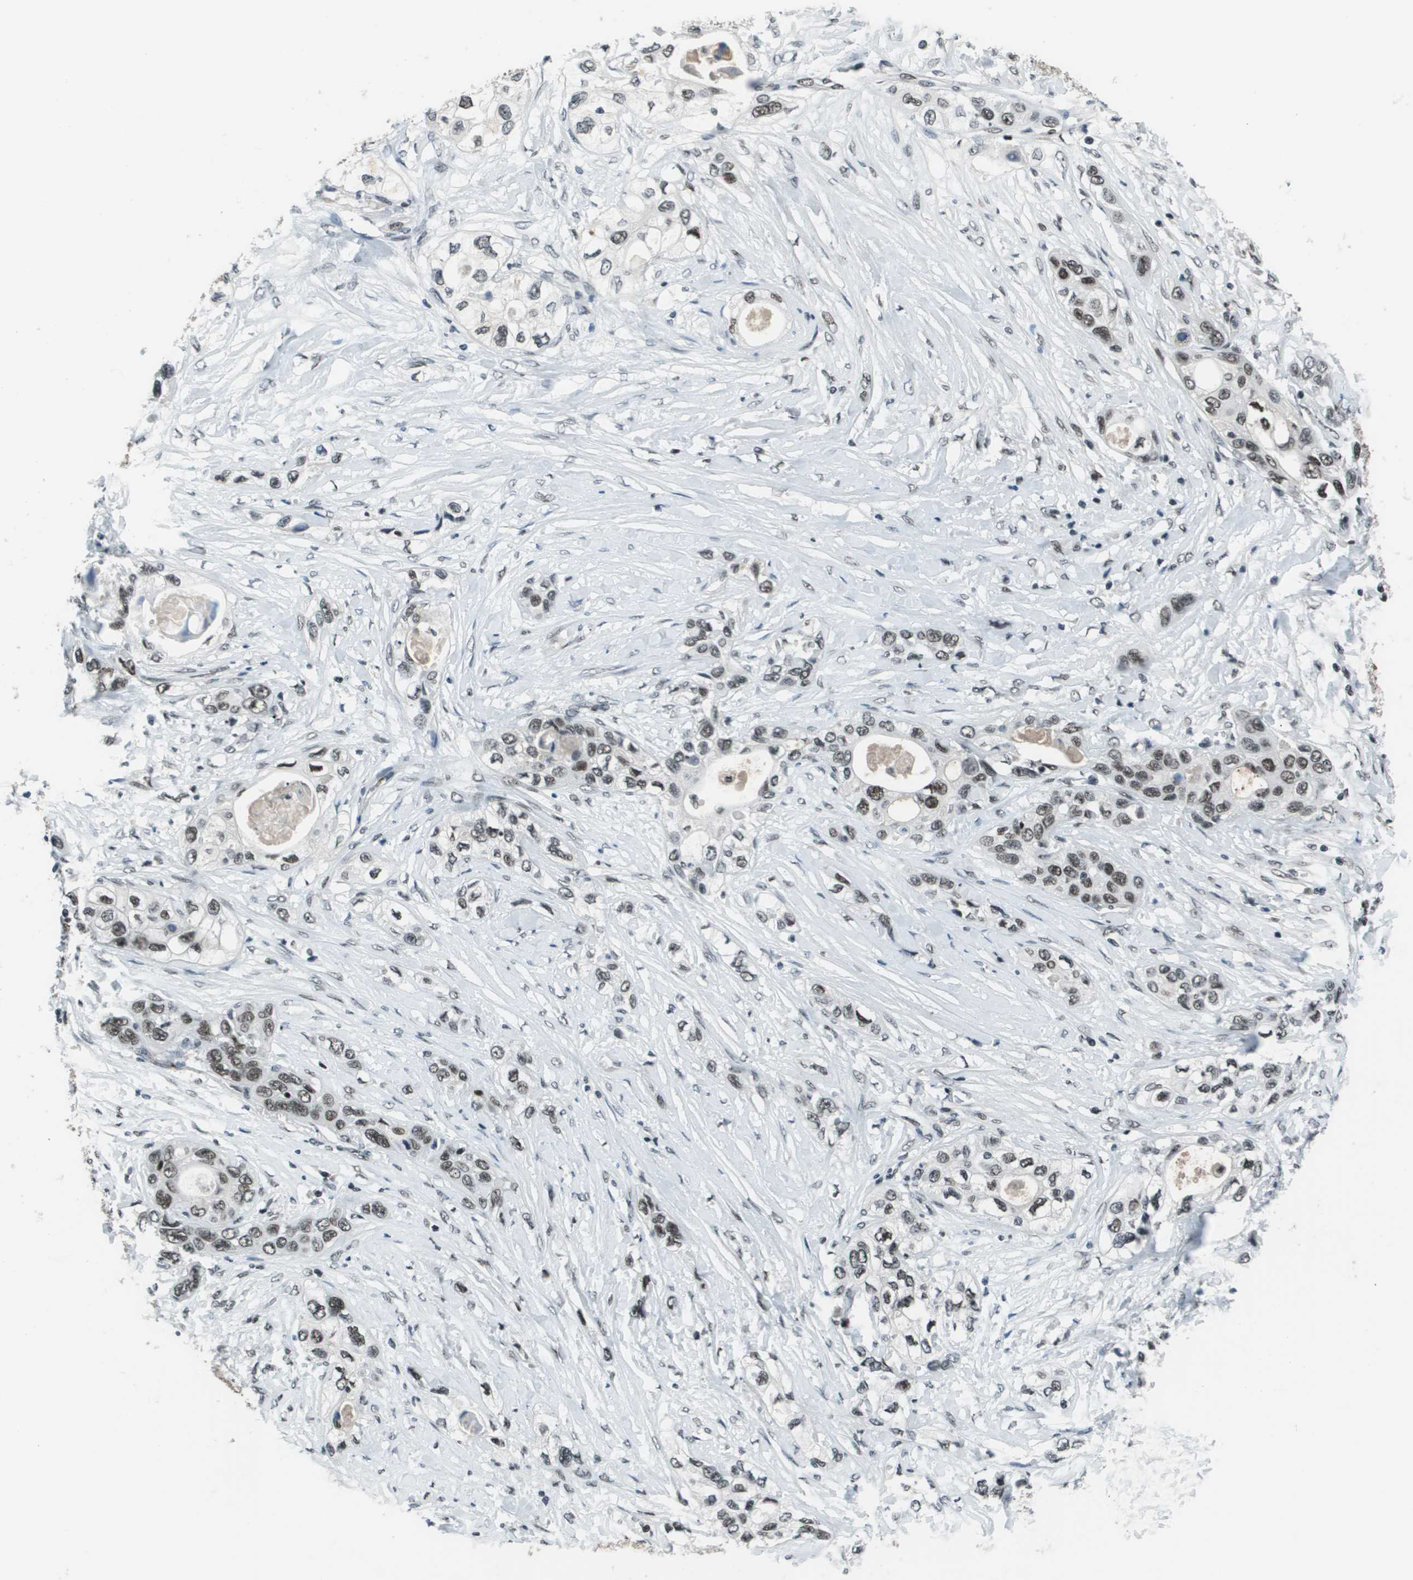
{"staining": {"intensity": "moderate", "quantity": ">75%", "location": "nuclear"}, "tissue": "pancreatic cancer", "cell_type": "Tumor cells", "image_type": "cancer", "snomed": [{"axis": "morphology", "description": "Adenocarcinoma, NOS"}, {"axis": "topography", "description": "Pancreas"}], "caption": "This is a photomicrograph of IHC staining of pancreatic cancer, which shows moderate positivity in the nuclear of tumor cells.", "gene": "THRAP3", "patient": {"sex": "female", "age": 70}}